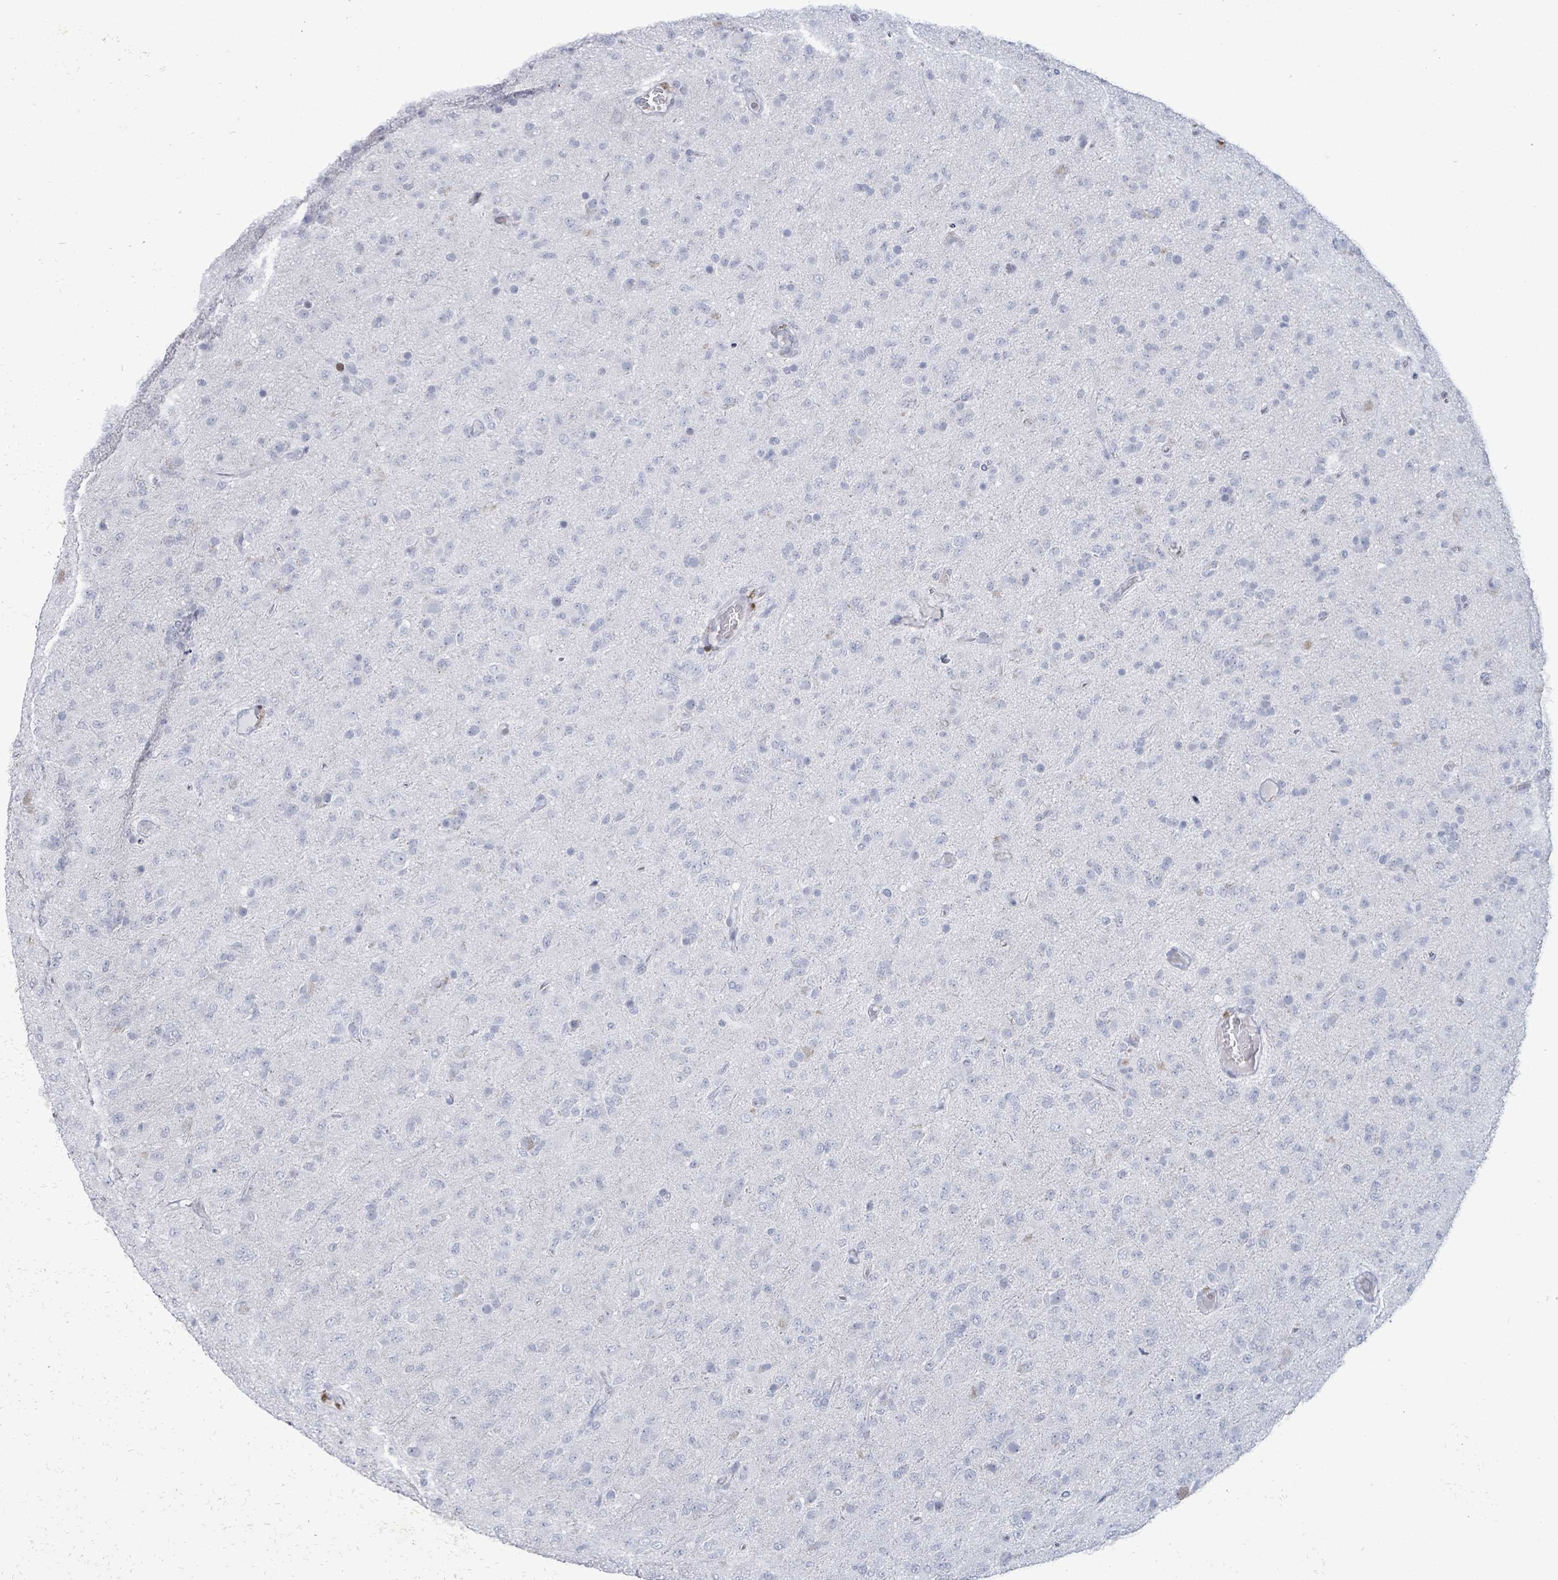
{"staining": {"intensity": "negative", "quantity": "none", "location": "none"}, "tissue": "glioma", "cell_type": "Tumor cells", "image_type": "cancer", "snomed": [{"axis": "morphology", "description": "Glioma, malignant, Low grade"}, {"axis": "topography", "description": "Brain"}], "caption": "Immunohistochemistry (IHC) of low-grade glioma (malignant) shows no staining in tumor cells.", "gene": "MALL", "patient": {"sex": "male", "age": 65}}